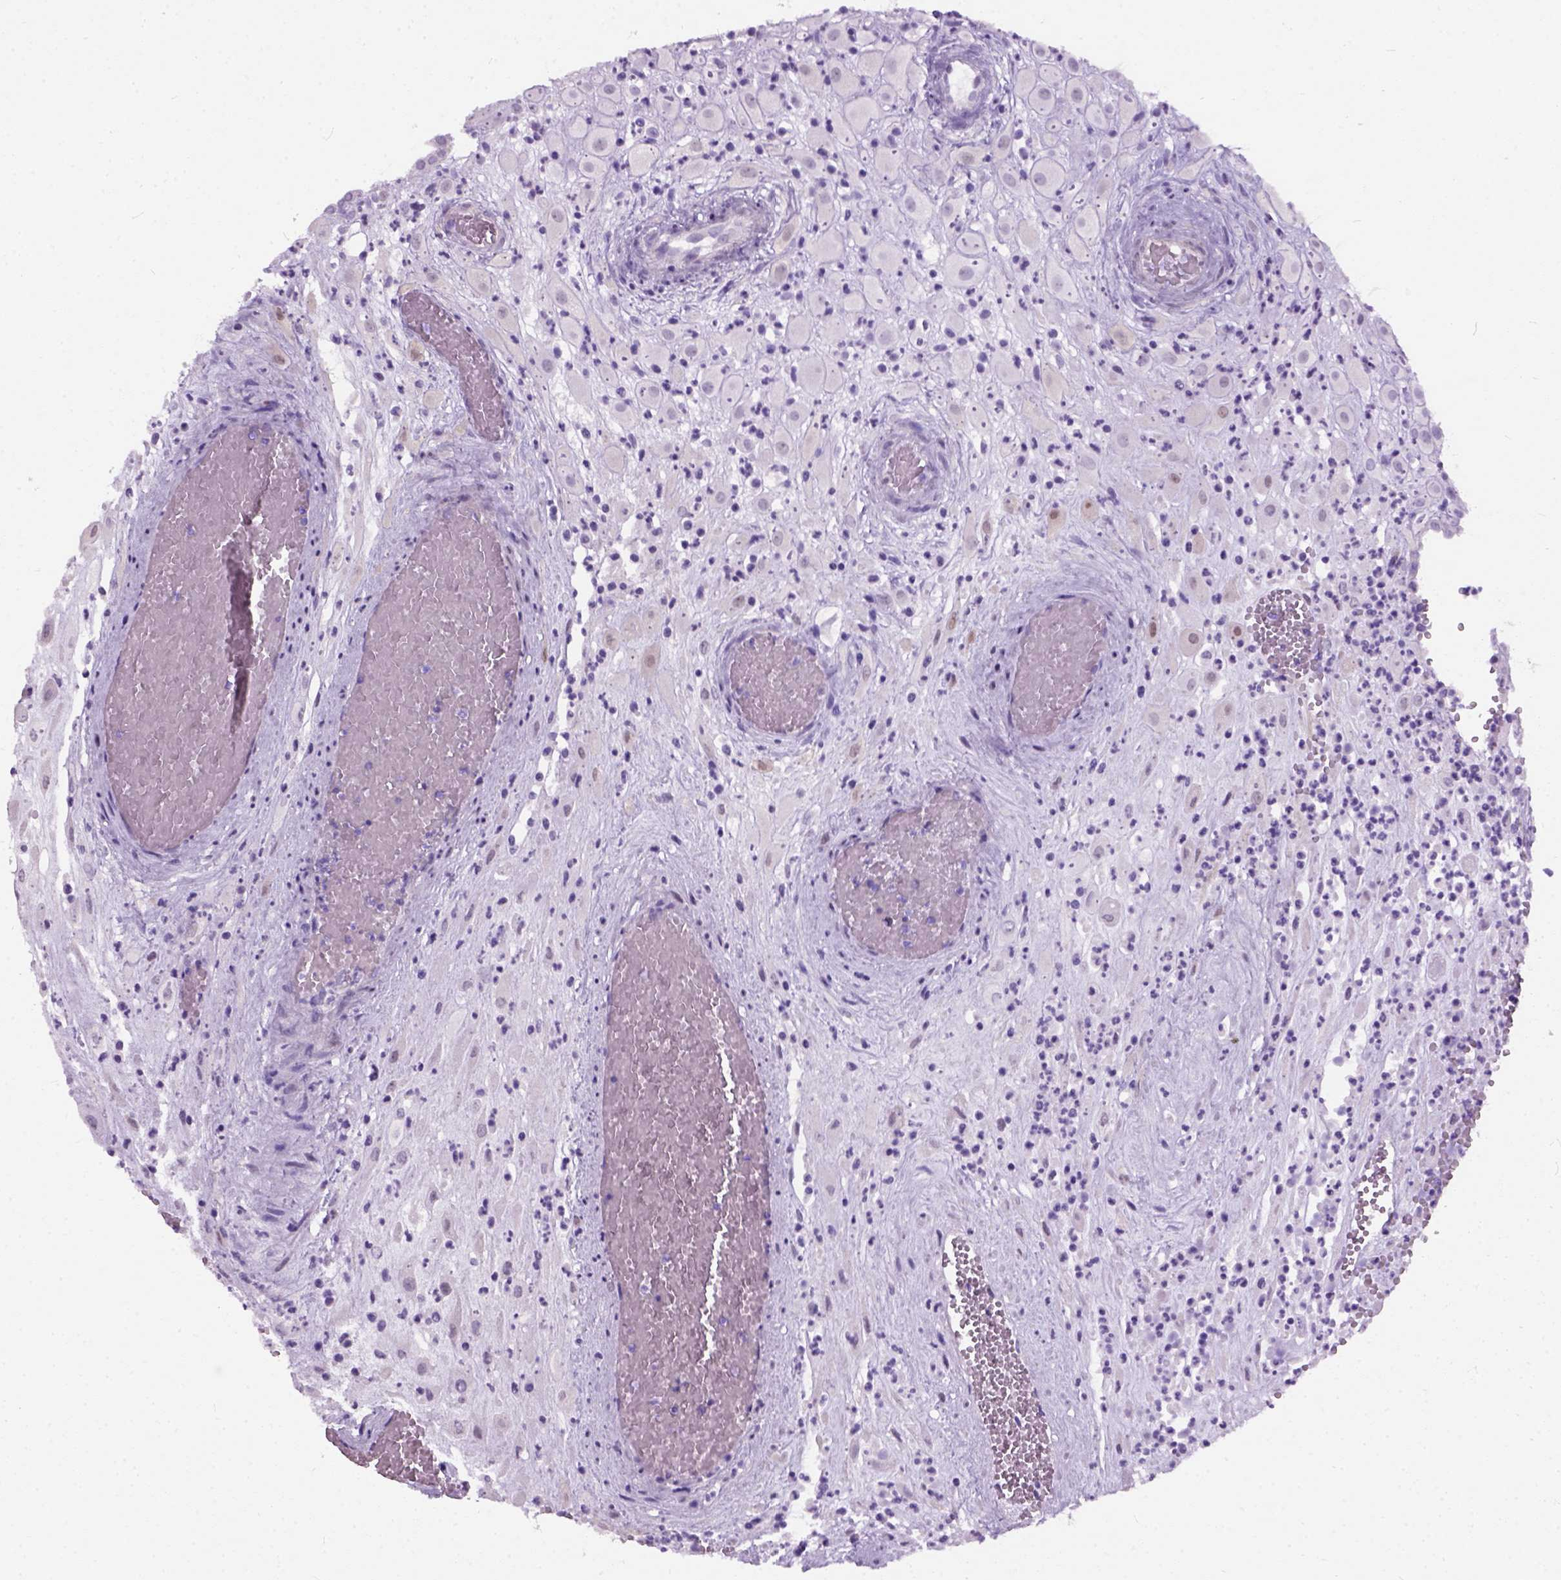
{"staining": {"intensity": "negative", "quantity": "none", "location": "none"}, "tissue": "placenta", "cell_type": "Decidual cells", "image_type": "normal", "snomed": [{"axis": "morphology", "description": "Normal tissue, NOS"}, {"axis": "topography", "description": "Placenta"}], "caption": "Unremarkable placenta was stained to show a protein in brown. There is no significant expression in decidual cells.", "gene": "AXDND1", "patient": {"sex": "female", "age": 24}}